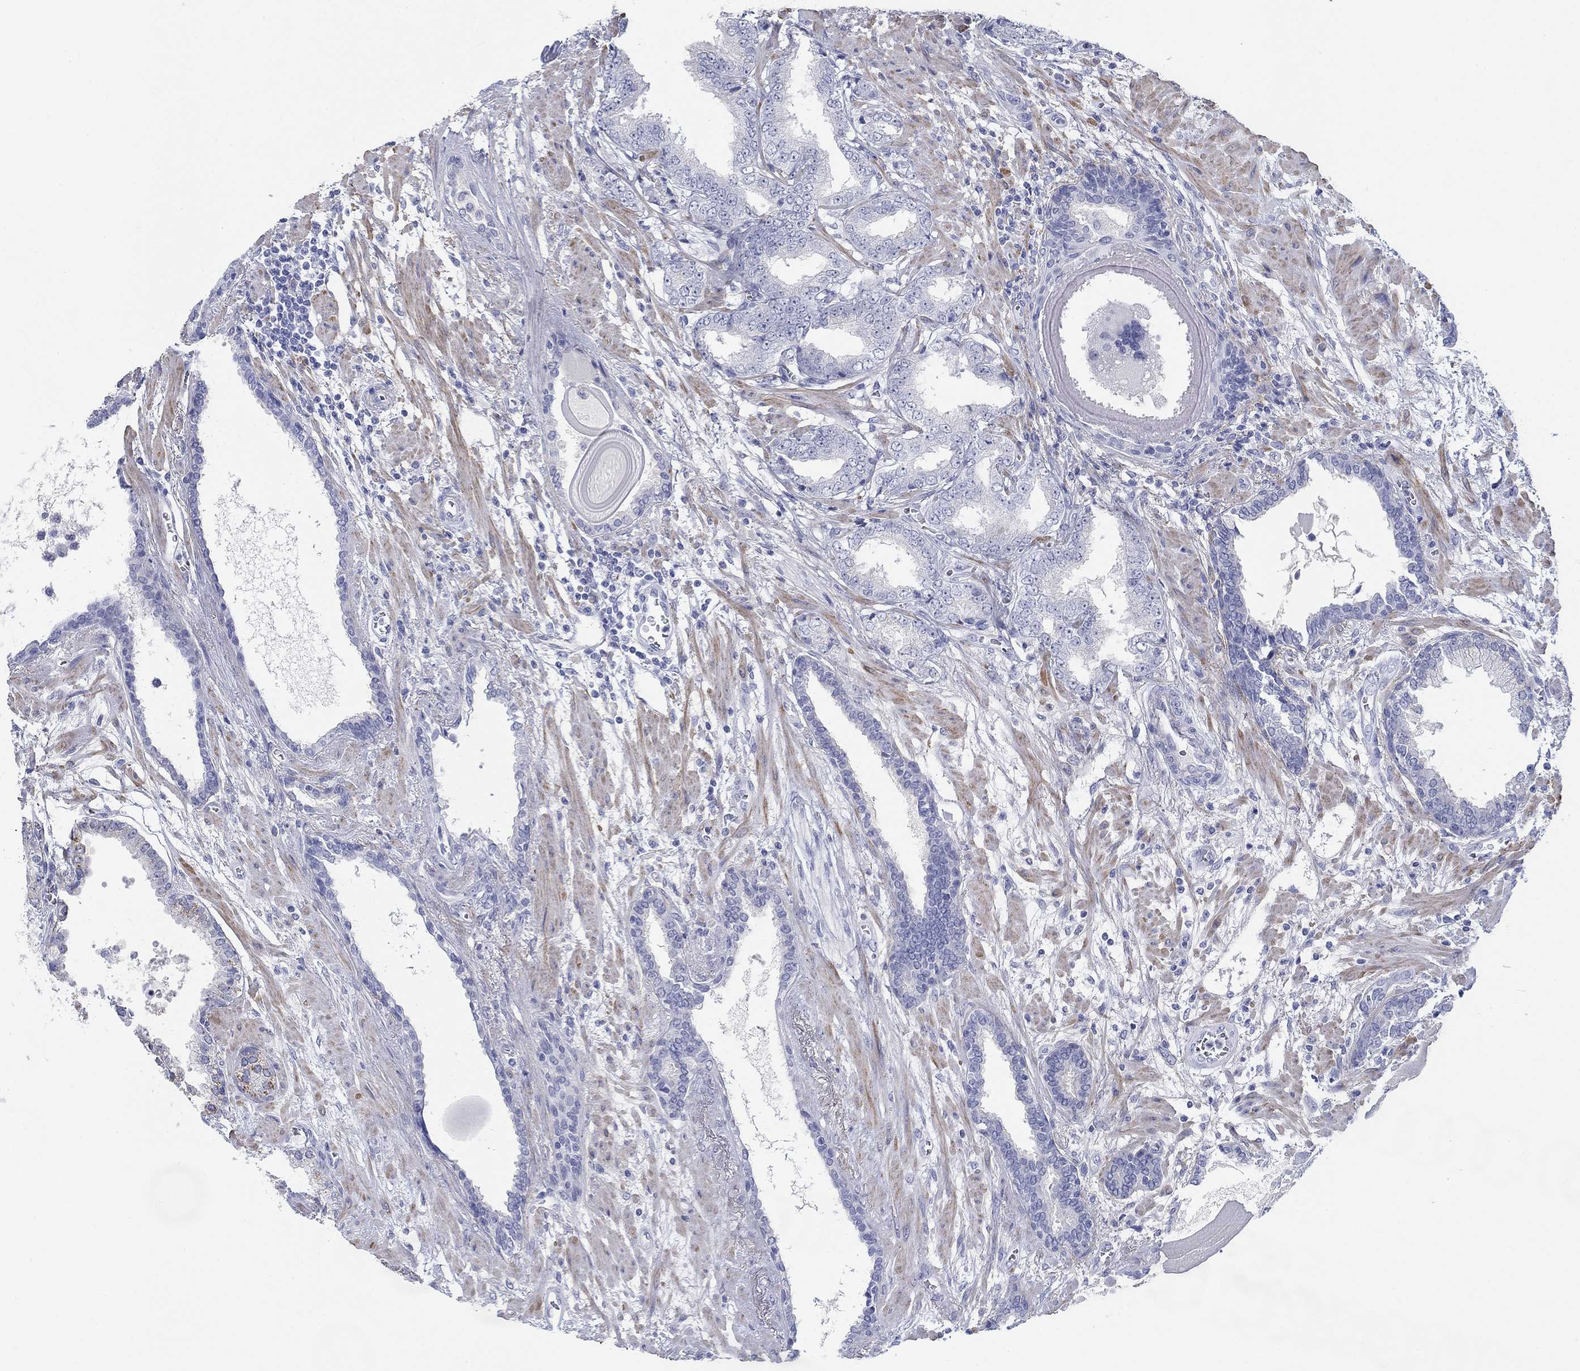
{"staining": {"intensity": "negative", "quantity": "none", "location": "none"}, "tissue": "prostate cancer", "cell_type": "Tumor cells", "image_type": "cancer", "snomed": [{"axis": "morphology", "description": "Adenocarcinoma, Low grade"}, {"axis": "topography", "description": "Prostate"}], "caption": "An immunohistochemistry histopathology image of prostate cancer is shown. There is no staining in tumor cells of prostate cancer.", "gene": "PDYN", "patient": {"sex": "male", "age": 69}}